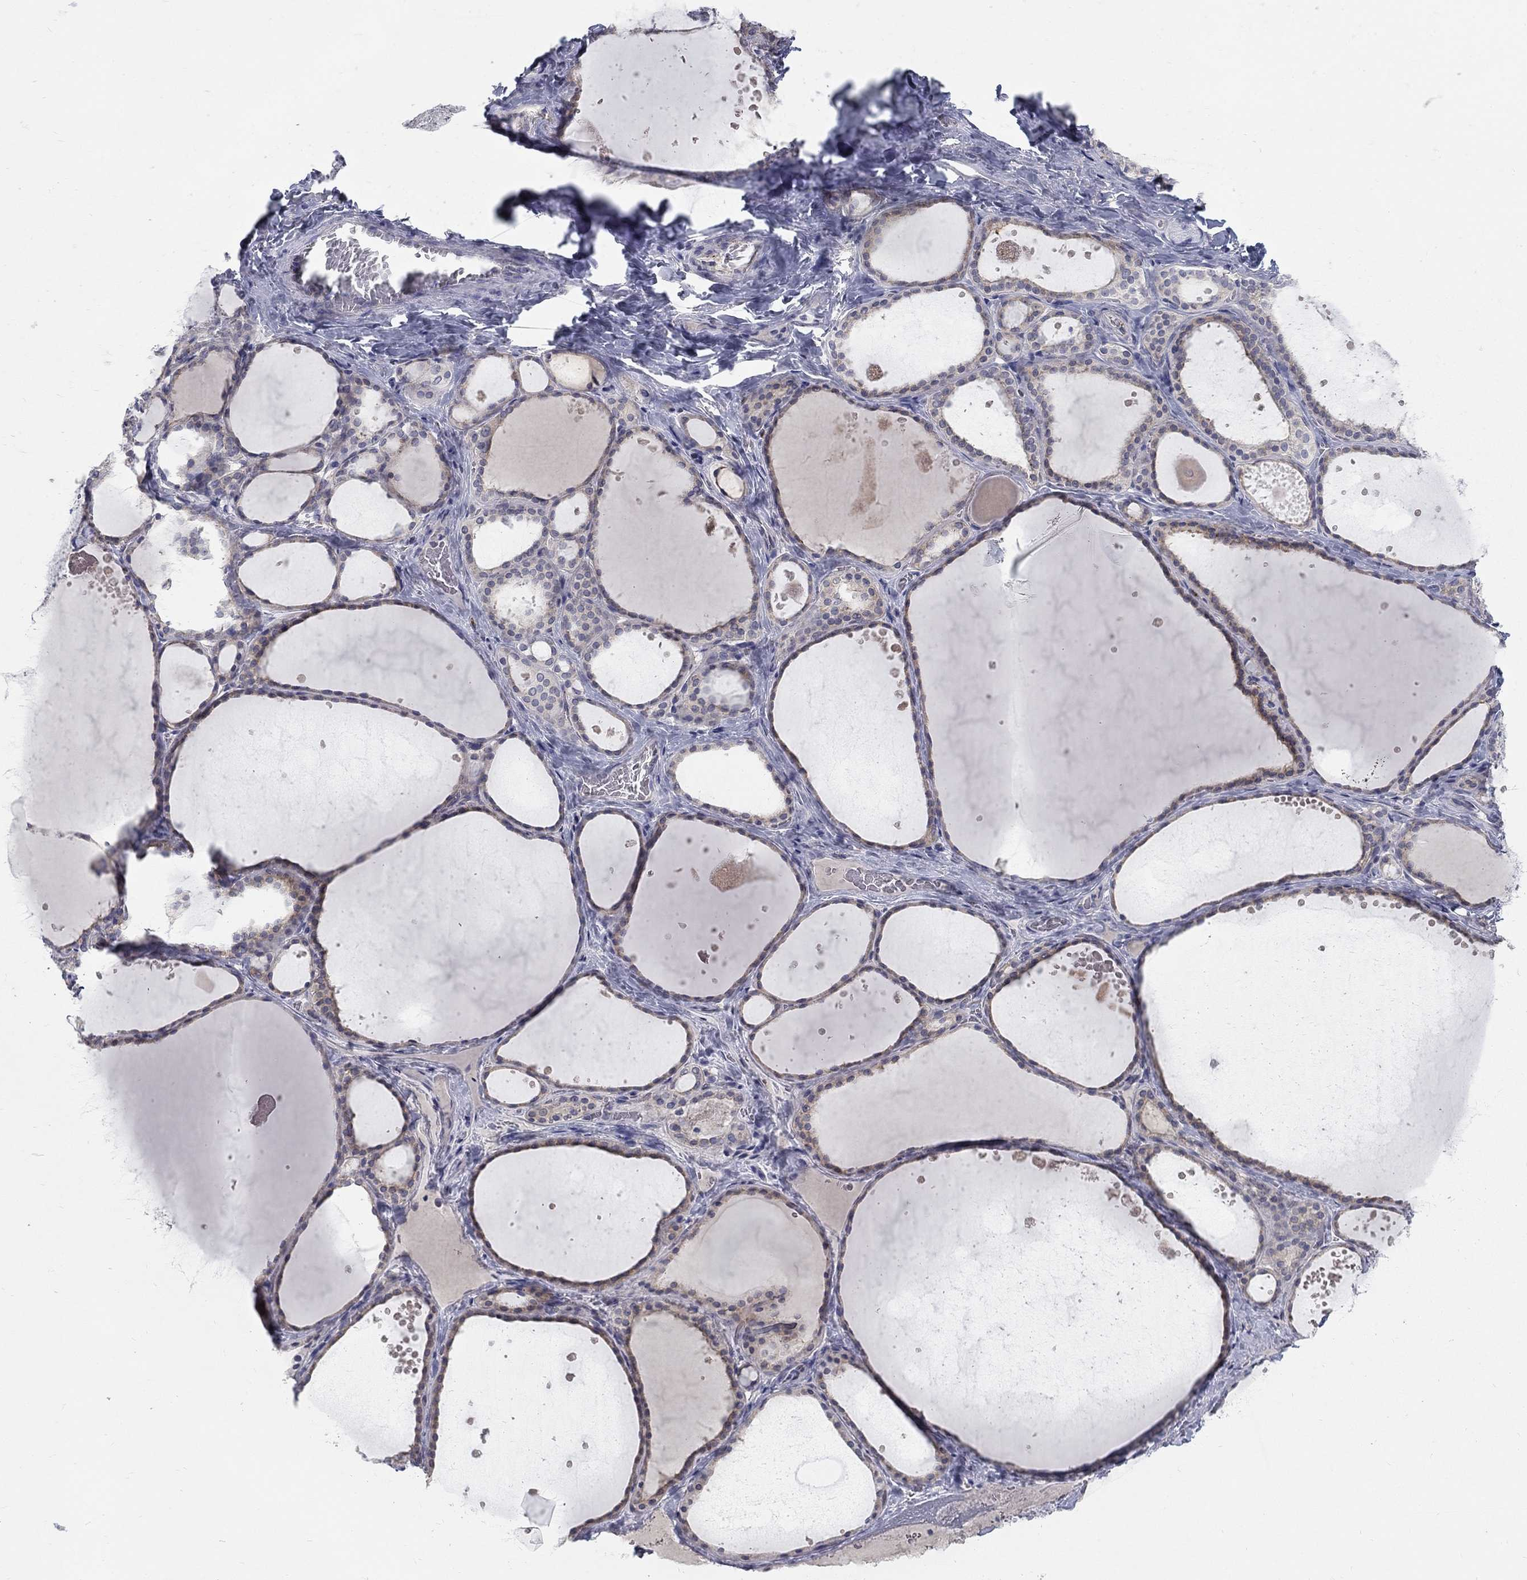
{"staining": {"intensity": "moderate", "quantity": "25%-75%", "location": "cytoplasmic/membranous"}, "tissue": "thyroid gland", "cell_type": "Glandular cells", "image_type": "normal", "snomed": [{"axis": "morphology", "description": "Normal tissue, NOS"}, {"axis": "topography", "description": "Thyroid gland"}], "caption": "Moderate cytoplasmic/membranous protein expression is seen in about 25%-75% of glandular cells in thyroid gland. Nuclei are stained in blue.", "gene": "PANK3", "patient": {"sex": "male", "age": 63}}